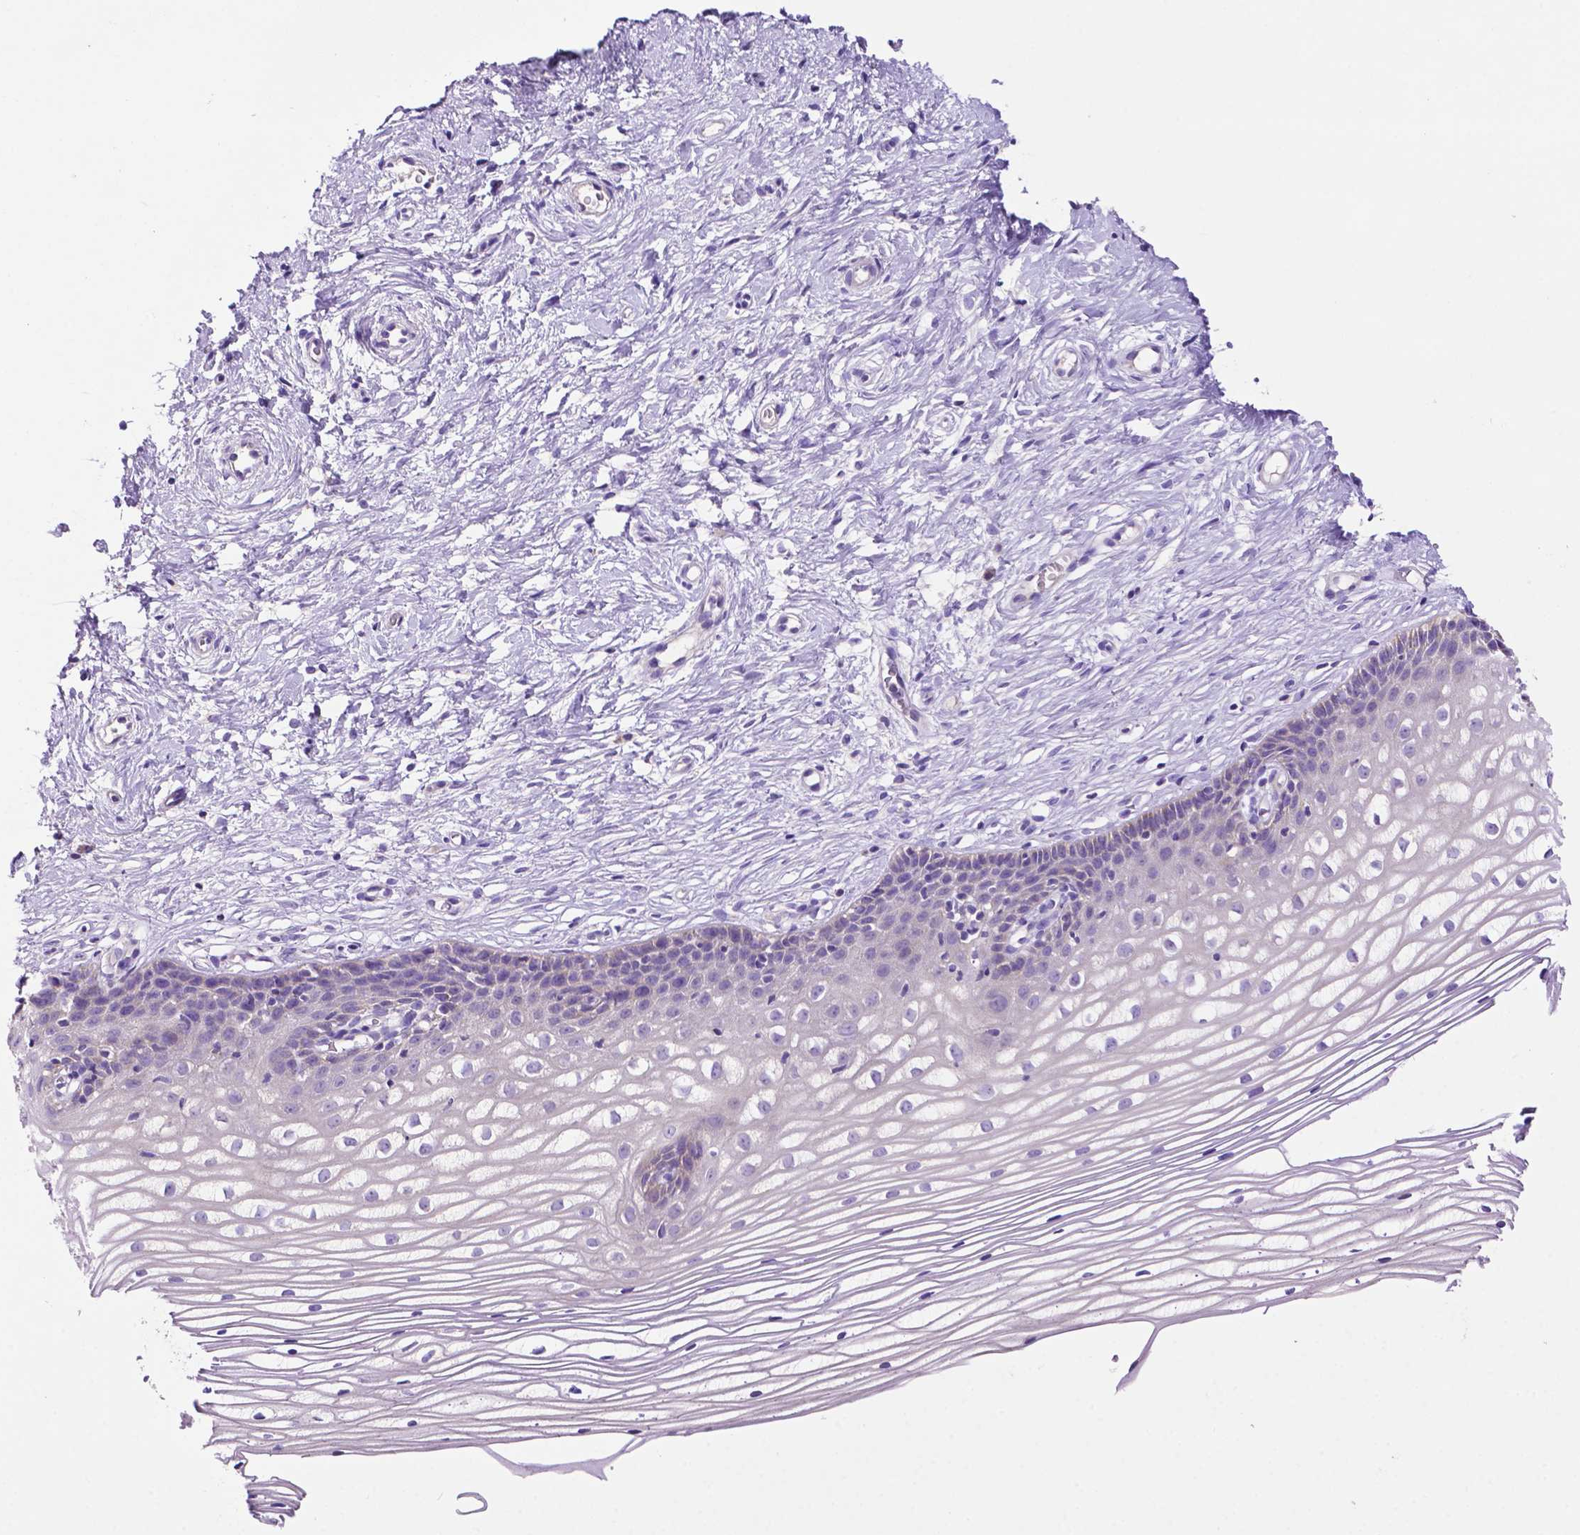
{"staining": {"intensity": "negative", "quantity": "none", "location": "none"}, "tissue": "cervix", "cell_type": "Glandular cells", "image_type": "normal", "snomed": [{"axis": "morphology", "description": "Normal tissue, NOS"}, {"axis": "topography", "description": "Cervix"}], "caption": "IHC histopathology image of normal cervix: human cervix stained with DAB demonstrates no significant protein staining in glandular cells.", "gene": "PHYHIP", "patient": {"sex": "female", "age": 40}}